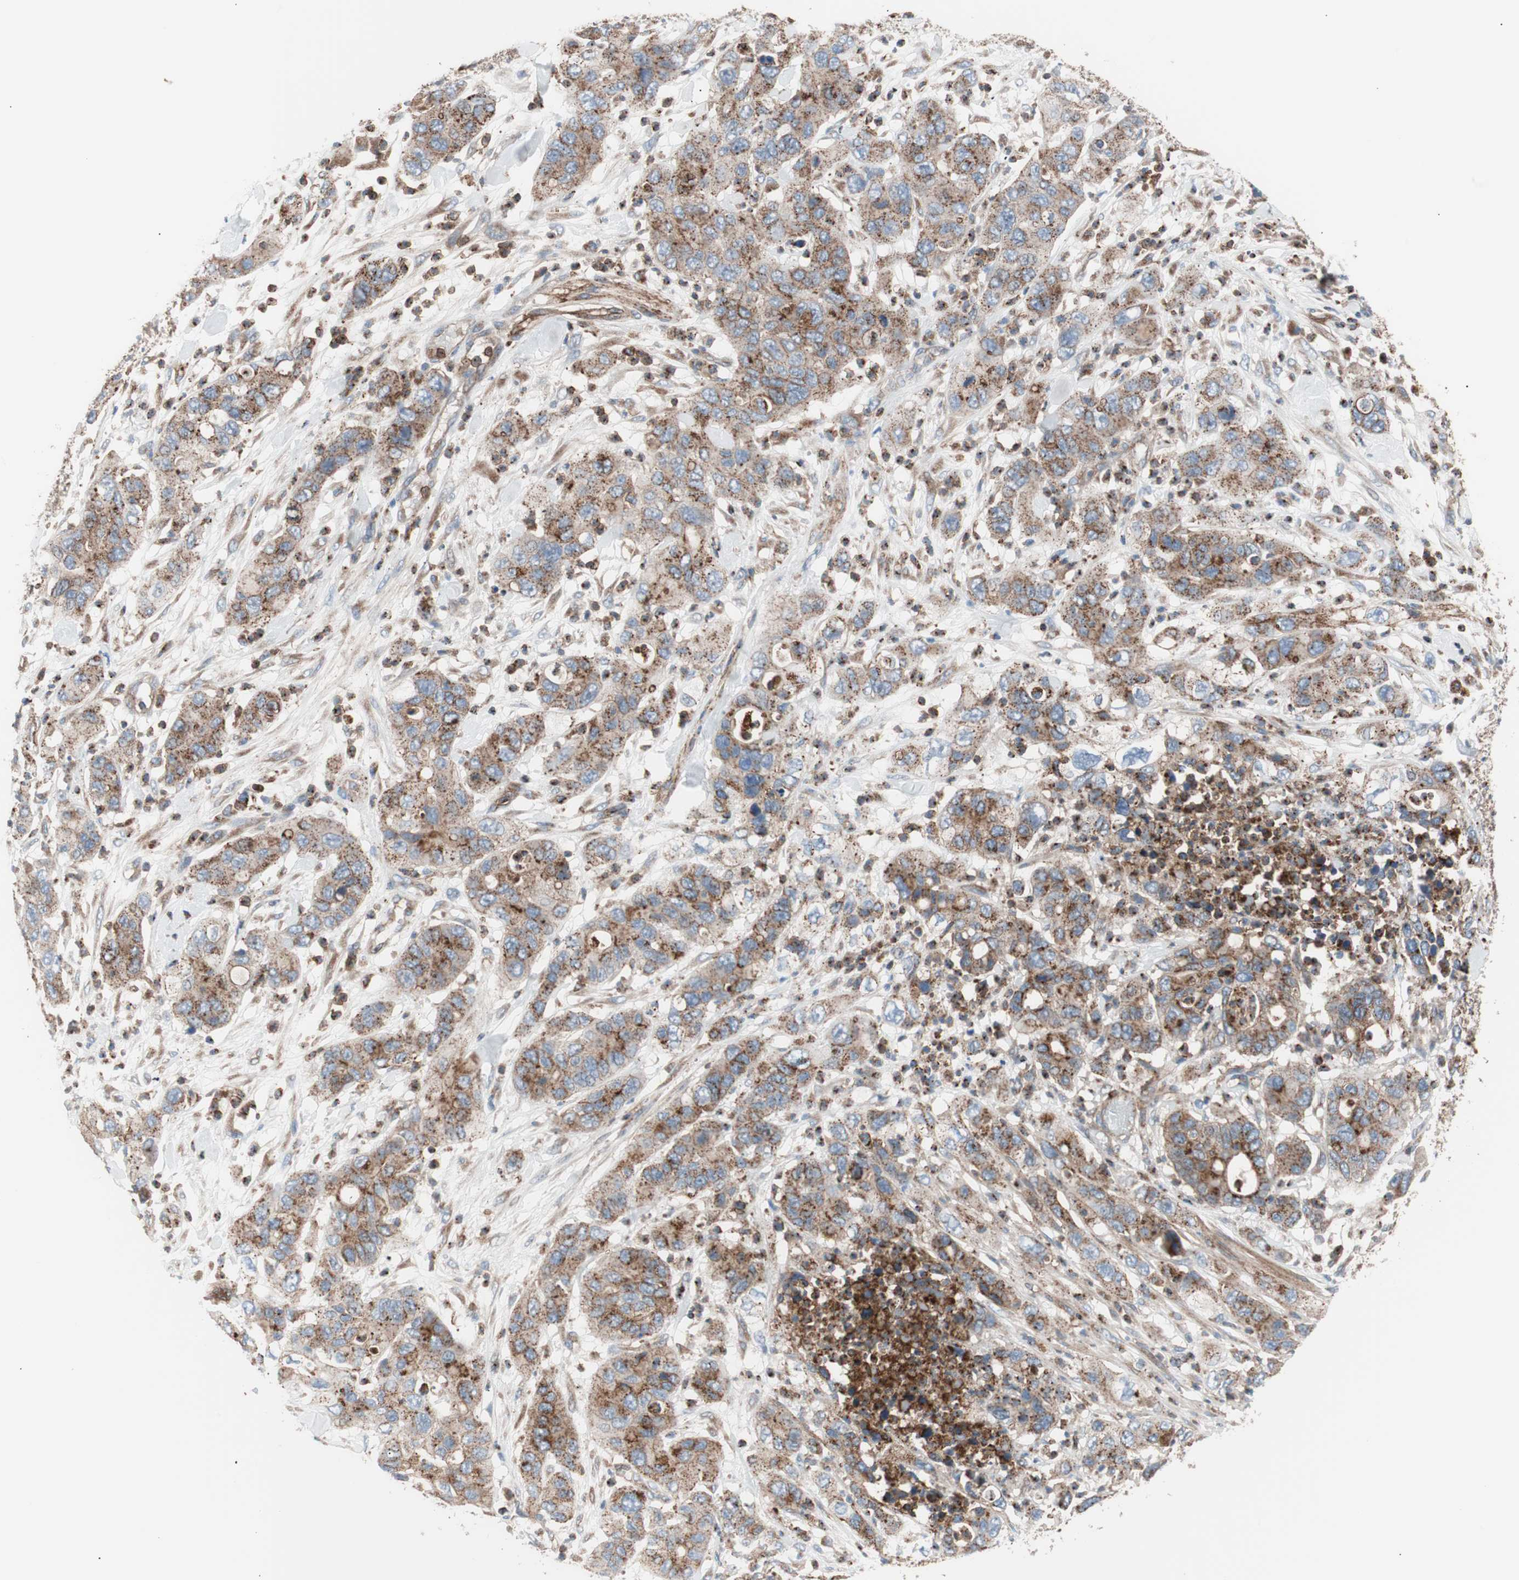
{"staining": {"intensity": "moderate", "quantity": ">75%", "location": "cytoplasmic/membranous"}, "tissue": "pancreatic cancer", "cell_type": "Tumor cells", "image_type": "cancer", "snomed": [{"axis": "morphology", "description": "Adenocarcinoma, NOS"}, {"axis": "topography", "description": "Pancreas"}], "caption": "Brown immunohistochemical staining in pancreatic adenocarcinoma shows moderate cytoplasmic/membranous staining in approximately >75% of tumor cells.", "gene": "FLOT2", "patient": {"sex": "female", "age": 71}}